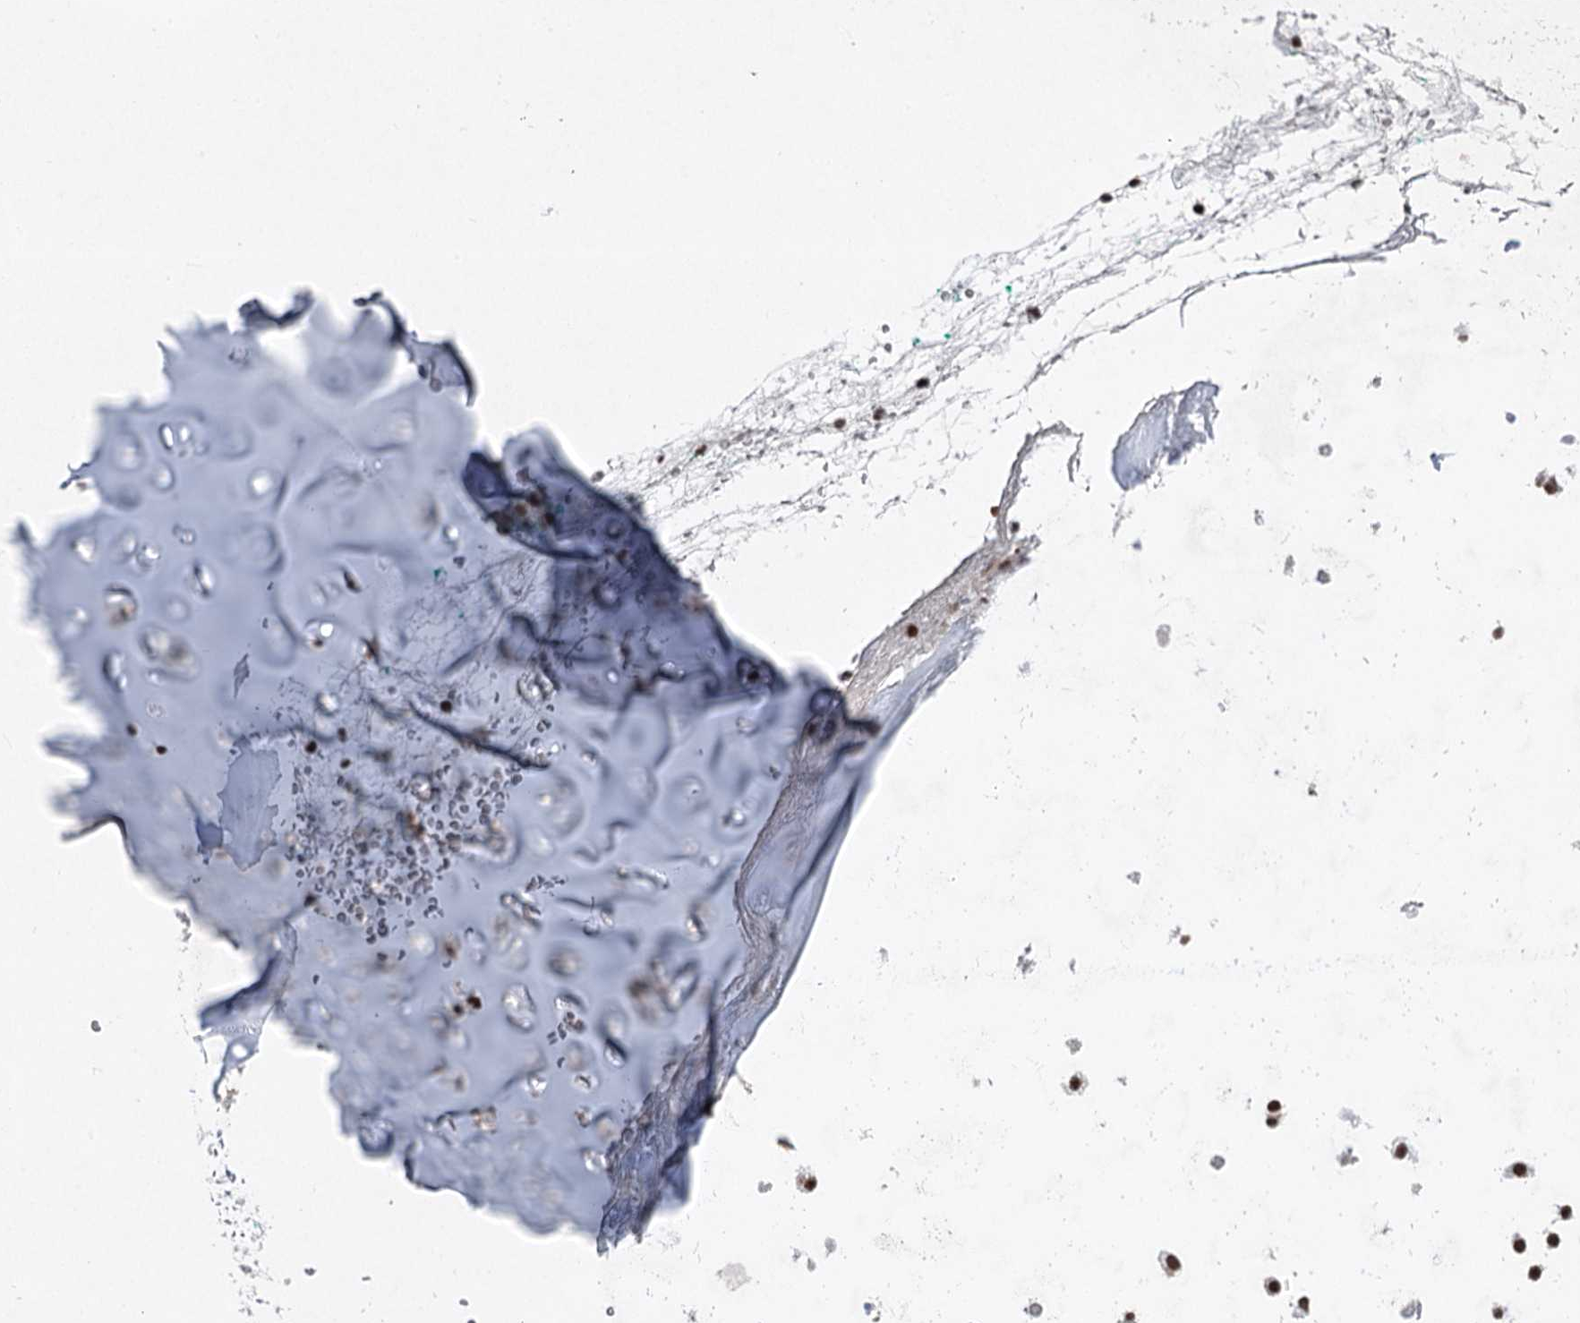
{"staining": {"intensity": "moderate", "quantity": "25%-75%", "location": "nuclear"}, "tissue": "adipose tissue", "cell_type": "Adipocytes", "image_type": "normal", "snomed": [{"axis": "morphology", "description": "Normal tissue, NOS"}, {"axis": "morphology", "description": "Basal cell carcinoma"}, {"axis": "topography", "description": "Cartilage tissue"}, {"axis": "topography", "description": "Nasopharynx"}, {"axis": "topography", "description": "Oral tissue"}], "caption": "Protein expression by IHC shows moderate nuclear expression in approximately 25%-75% of adipocytes in unremarkable adipose tissue. The staining was performed using DAB, with brown indicating positive protein expression. Nuclei are stained blue with hematoxylin.", "gene": "CGGBP1", "patient": {"sex": "female", "age": 77}}